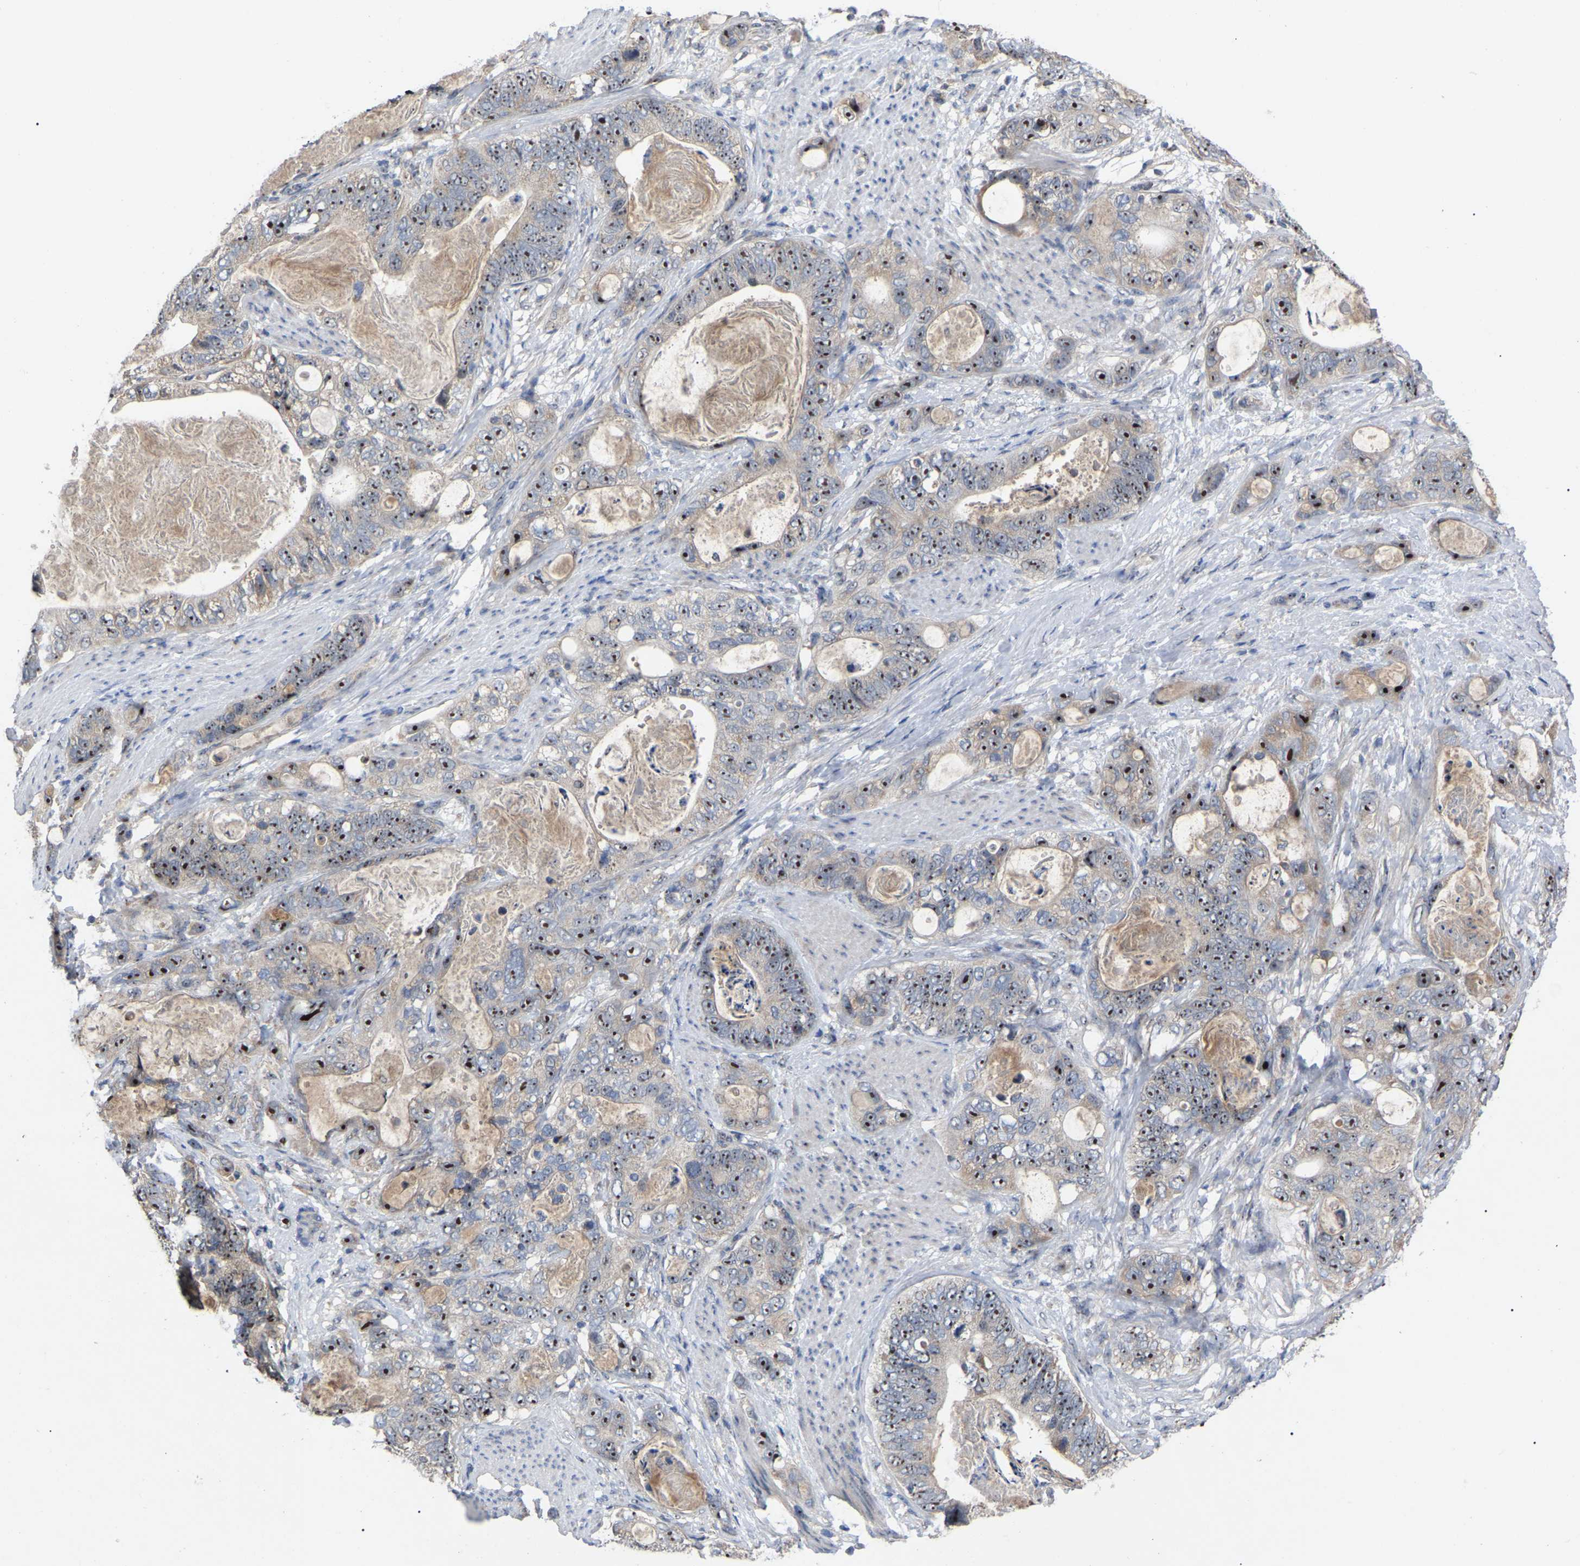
{"staining": {"intensity": "strong", "quantity": ">75%", "location": "nuclear"}, "tissue": "stomach cancer", "cell_type": "Tumor cells", "image_type": "cancer", "snomed": [{"axis": "morphology", "description": "Normal tissue, NOS"}, {"axis": "morphology", "description": "Adenocarcinoma, NOS"}, {"axis": "topography", "description": "Stomach"}], "caption": "Protein staining of stomach adenocarcinoma tissue reveals strong nuclear positivity in approximately >75% of tumor cells. Using DAB (3,3'-diaminobenzidine) (brown) and hematoxylin (blue) stains, captured at high magnification using brightfield microscopy.", "gene": "NOP53", "patient": {"sex": "female", "age": 89}}